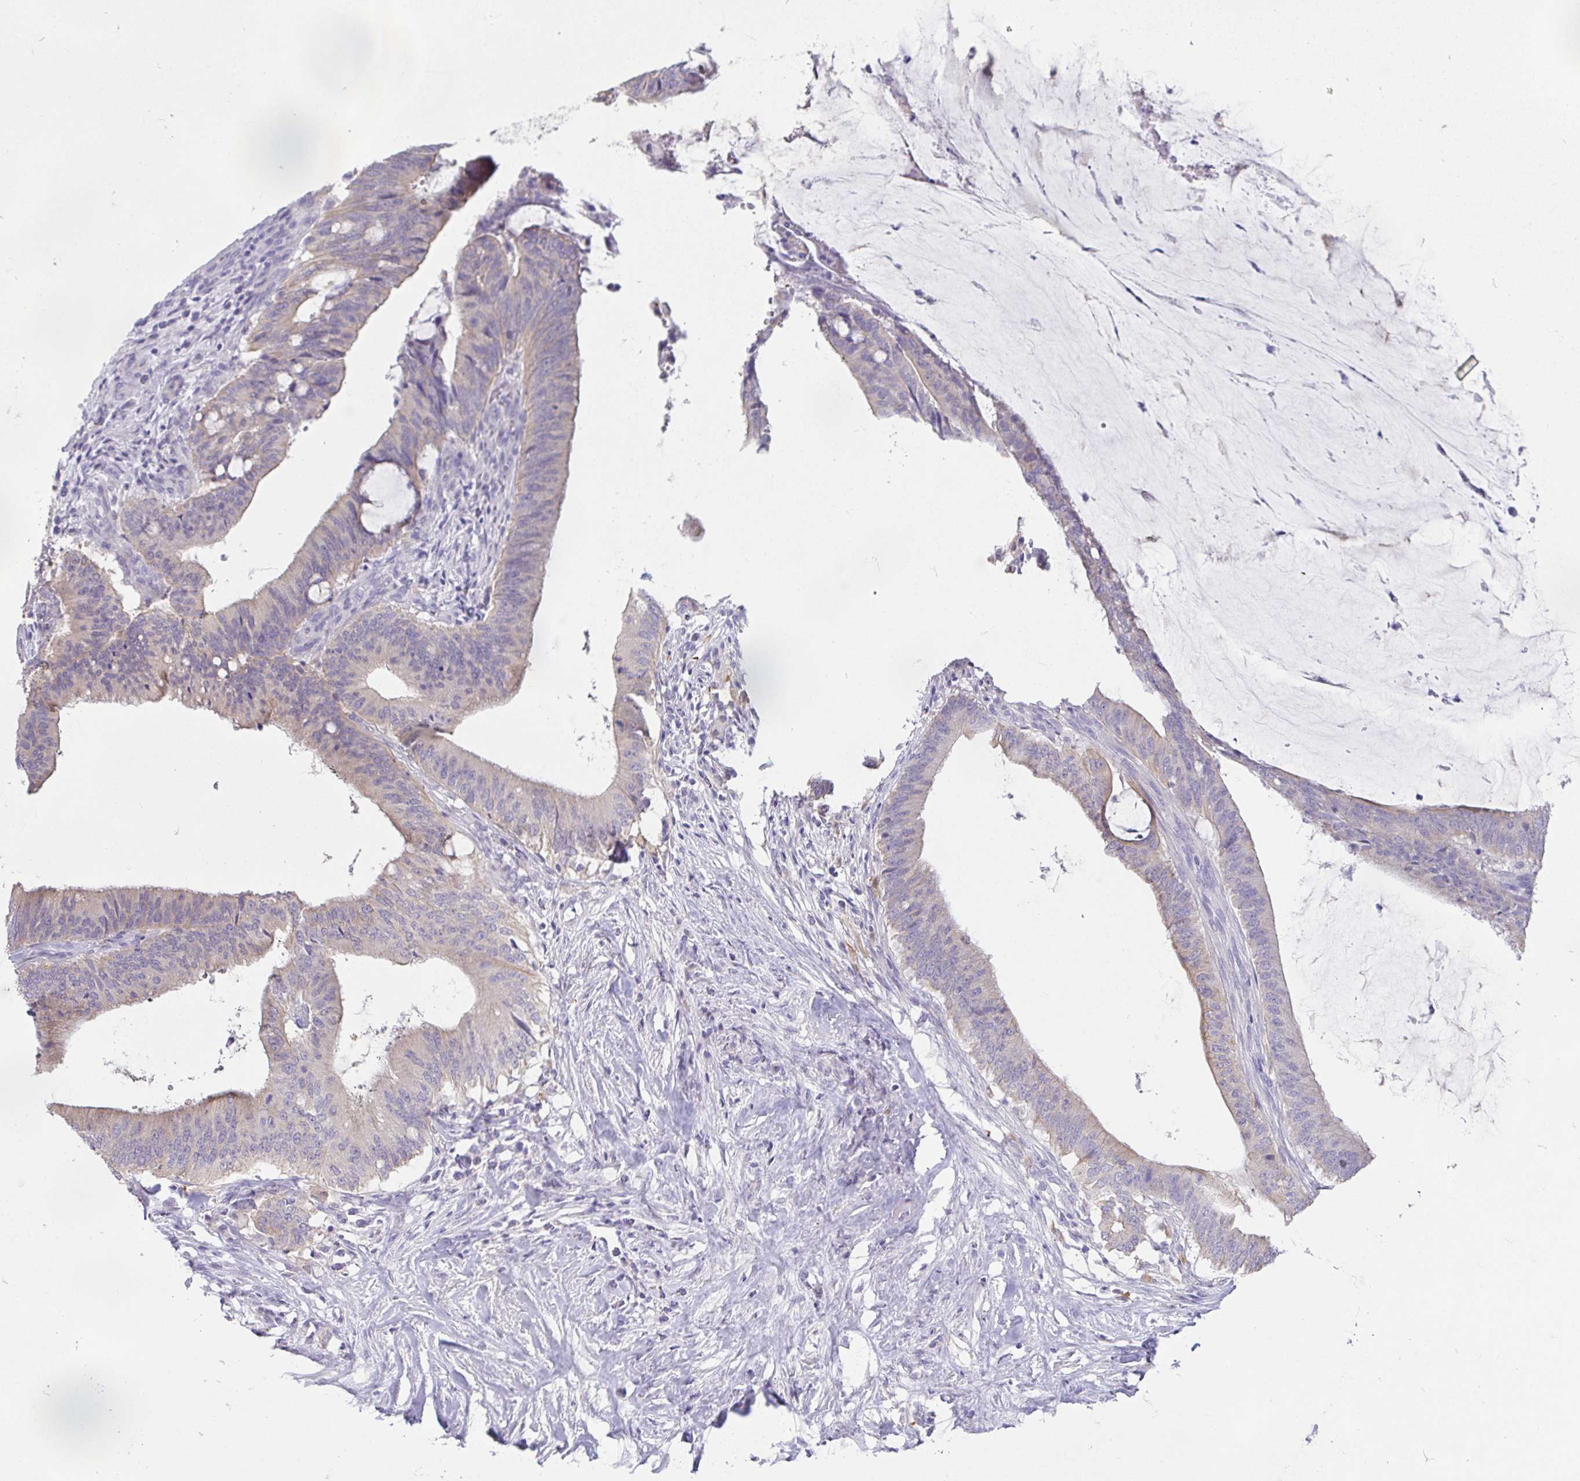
{"staining": {"intensity": "weak", "quantity": "25%-75%", "location": "cytoplasmic/membranous"}, "tissue": "colorectal cancer", "cell_type": "Tumor cells", "image_type": "cancer", "snomed": [{"axis": "morphology", "description": "Adenocarcinoma, NOS"}, {"axis": "topography", "description": "Colon"}], "caption": "Weak cytoplasmic/membranous staining is appreciated in about 25%-75% of tumor cells in colorectal cancer.", "gene": "FABP3", "patient": {"sex": "female", "age": 43}}